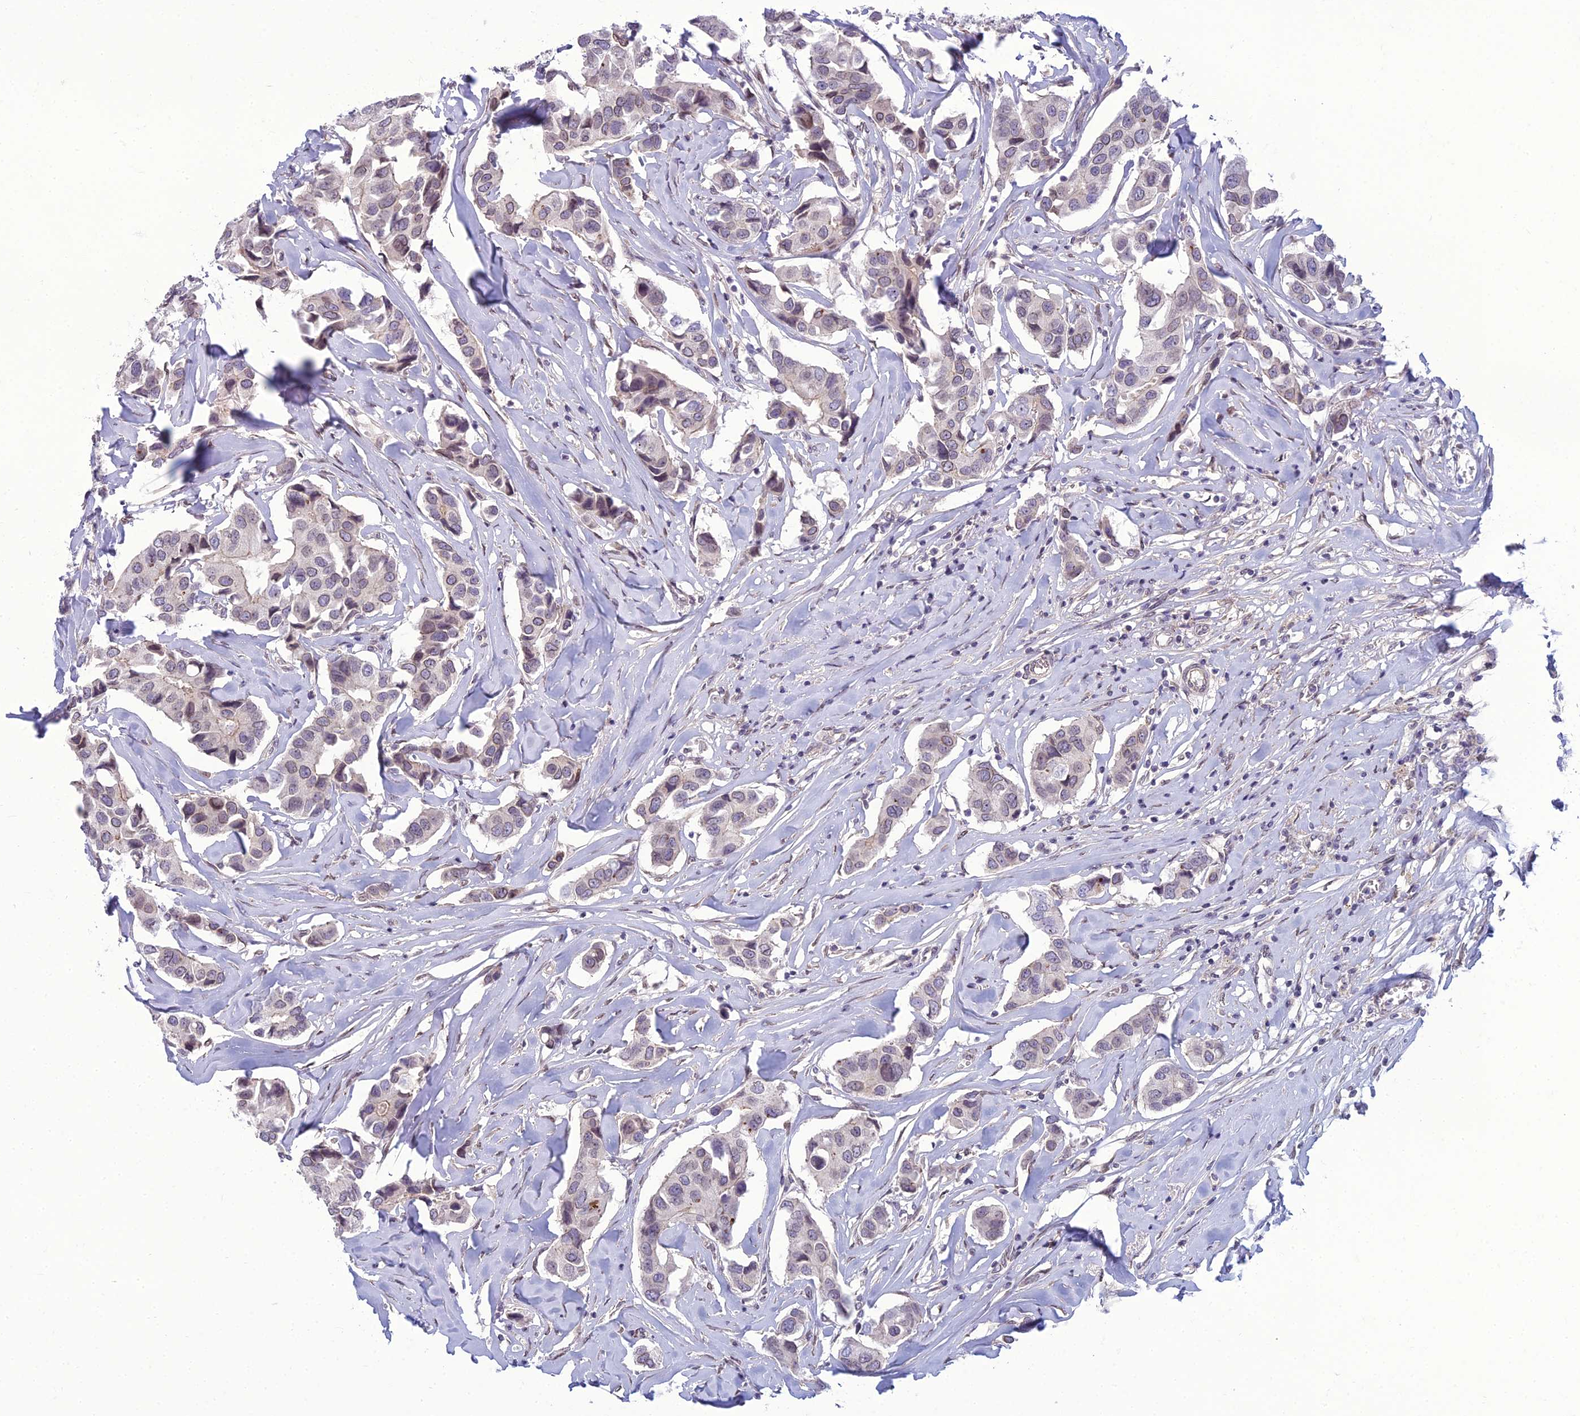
{"staining": {"intensity": "negative", "quantity": "none", "location": "none"}, "tissue": "breast cancer", "cell_type": "Tumor cells", "image_type": "cancer", "snomed": [{"axis": "morphology", "description": "Duct carcinoma"}, {"axis": "topography", "description": "Breast"}], "caption": "The image shows no staining of tumor cells in breast cancer.", "gene": "DTX2", "patient": {"sex": "female", "age": 80}}